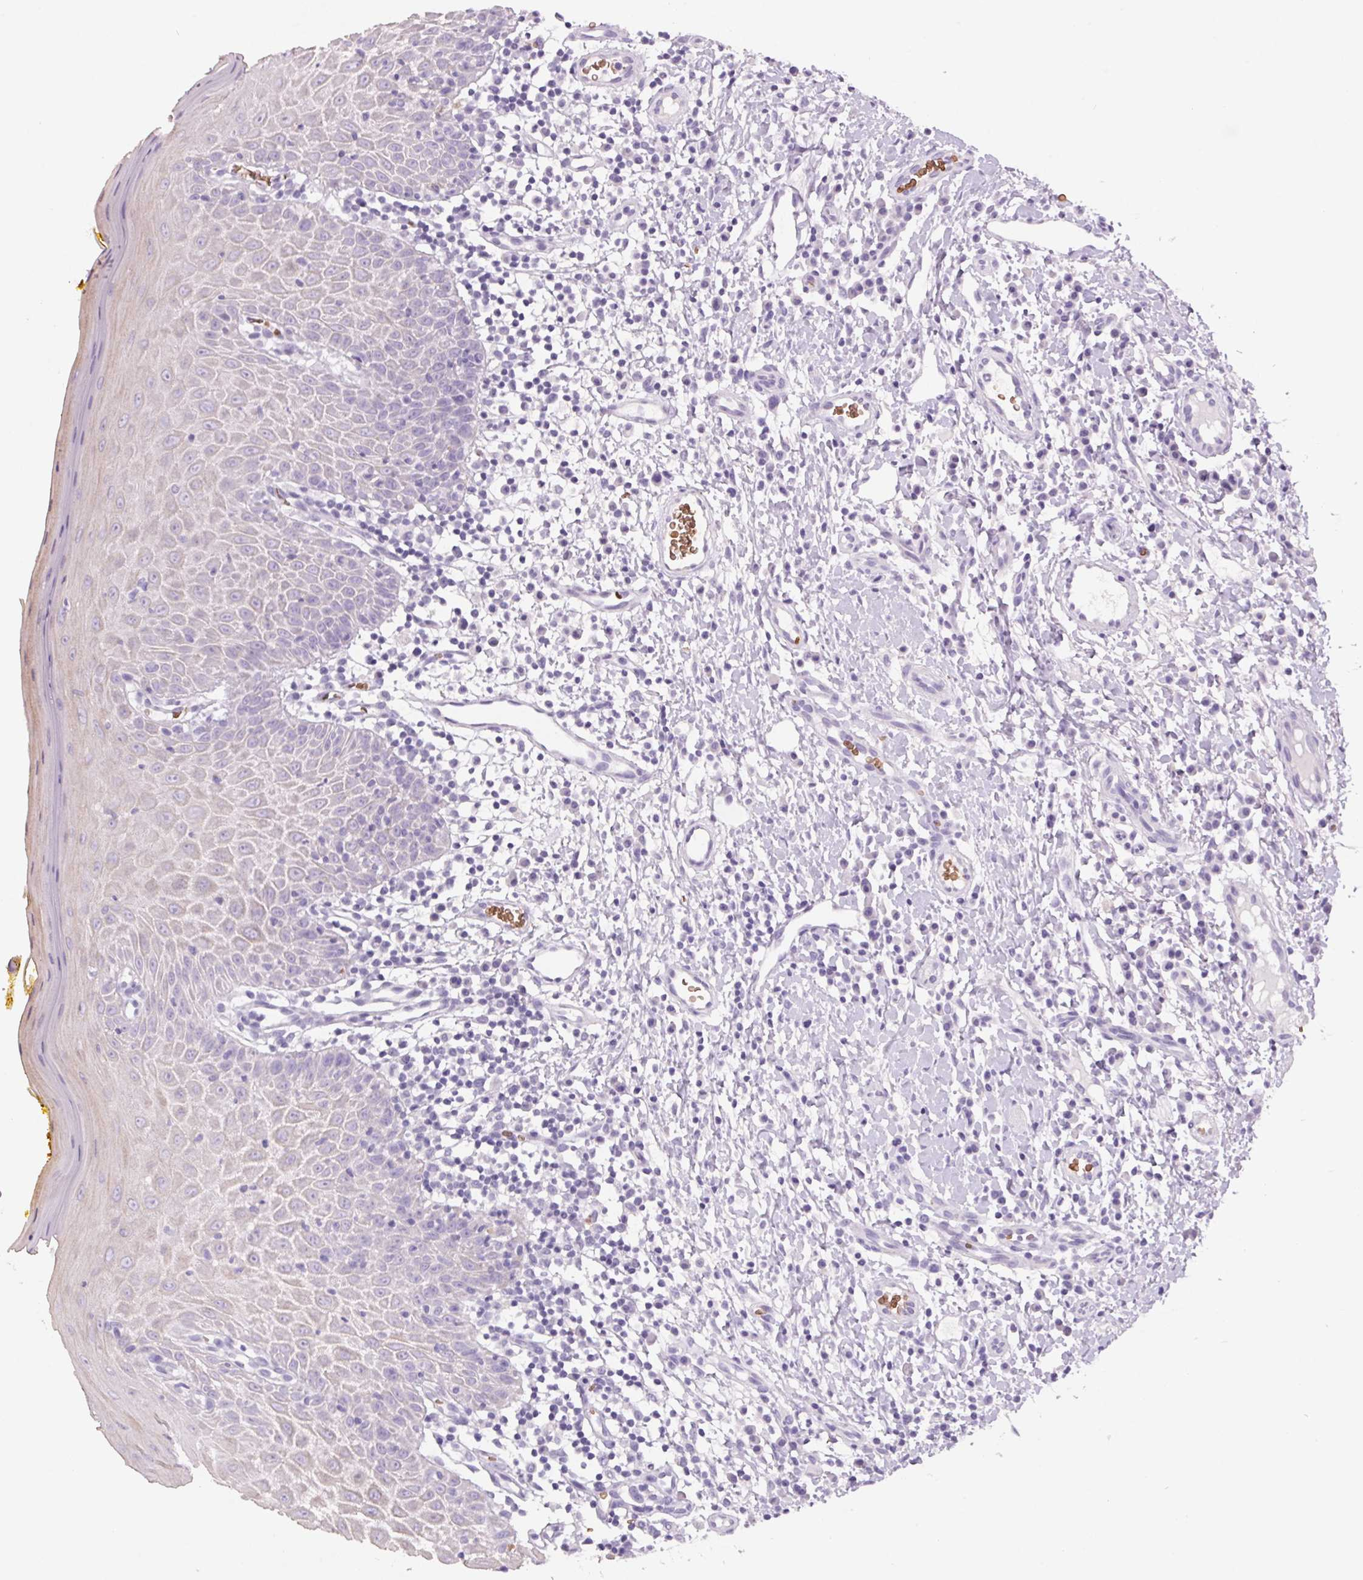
{"staining": {"intensity": "negative", "quantity": "none", "location": "none"}, "tissue": "oral mucosa", "cell_type": "Squamous epithelial cells", "image_type": "normal", "snomed": [{"axis": "morphology", "description": "Normal tissue, NOS"}, {"axis": "topography", "description": "Oral tissue"}, {"axis": "topography", "description": "Tounge, NOS"}], "caption": "Histopathology image shows no significant protein staining in squamous epithelial cells of unremarkable oral mucosa.", "gene": "HBQ1", "patient": {"sex": "female", "age": 58}}